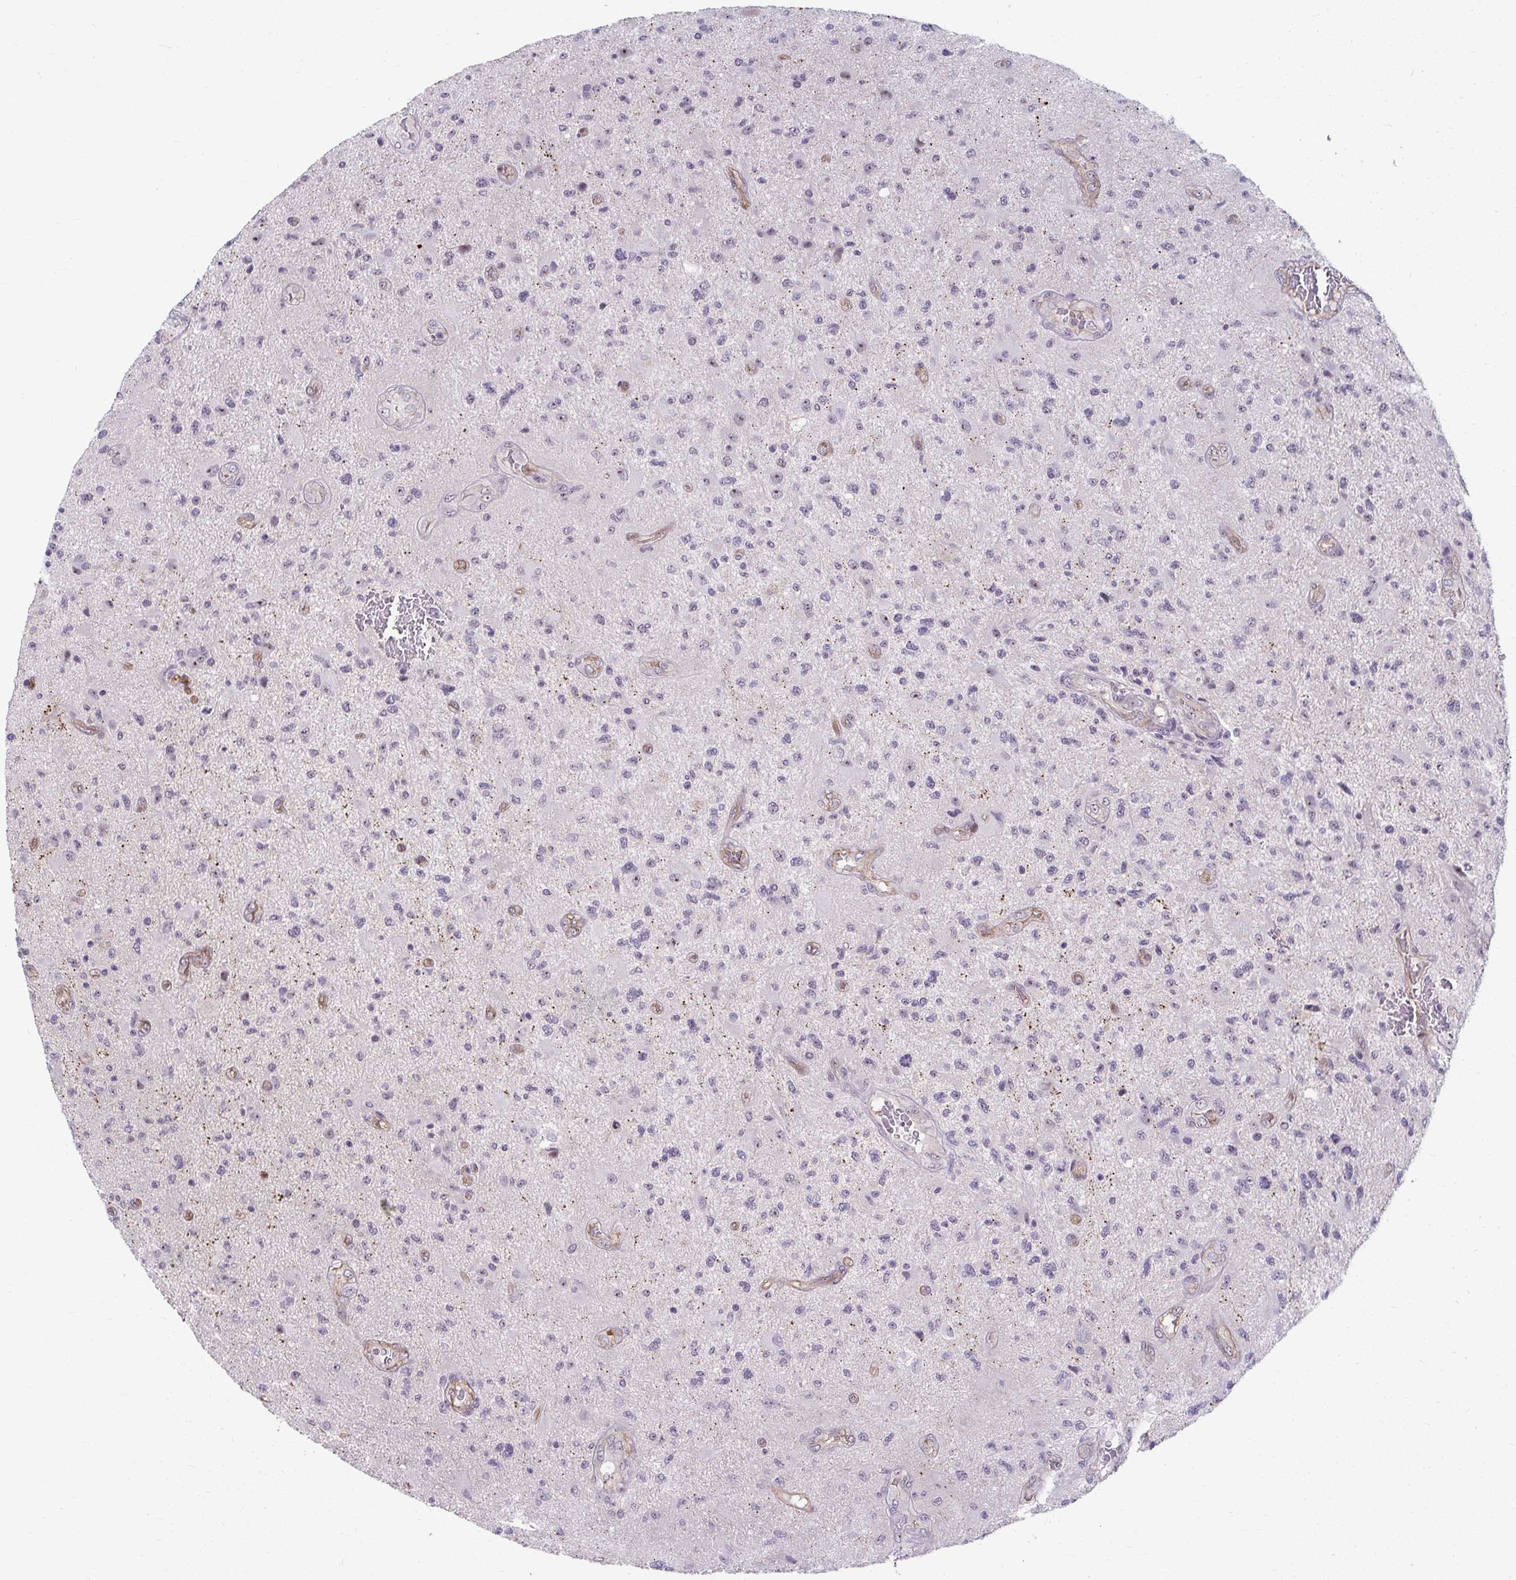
{"staining": {"intensity": "weak", "quantity": "<25%", "location": "nuclear"}, "tissue": "glioma", "cell_type": "Tumor cells", "image_type": "cancer", "snomed": [{"axis": "morphology", "description": "Glioma, malignant, High grade"}, {"axis": "topography", "description": "Brain"}], "caption": "A high-resolution histopathology image shows IHC staining of glioma, which shows no significant staining in tumor cells.", "gene": "MUS81", "patient": {"sex": "male", "age": 67}}